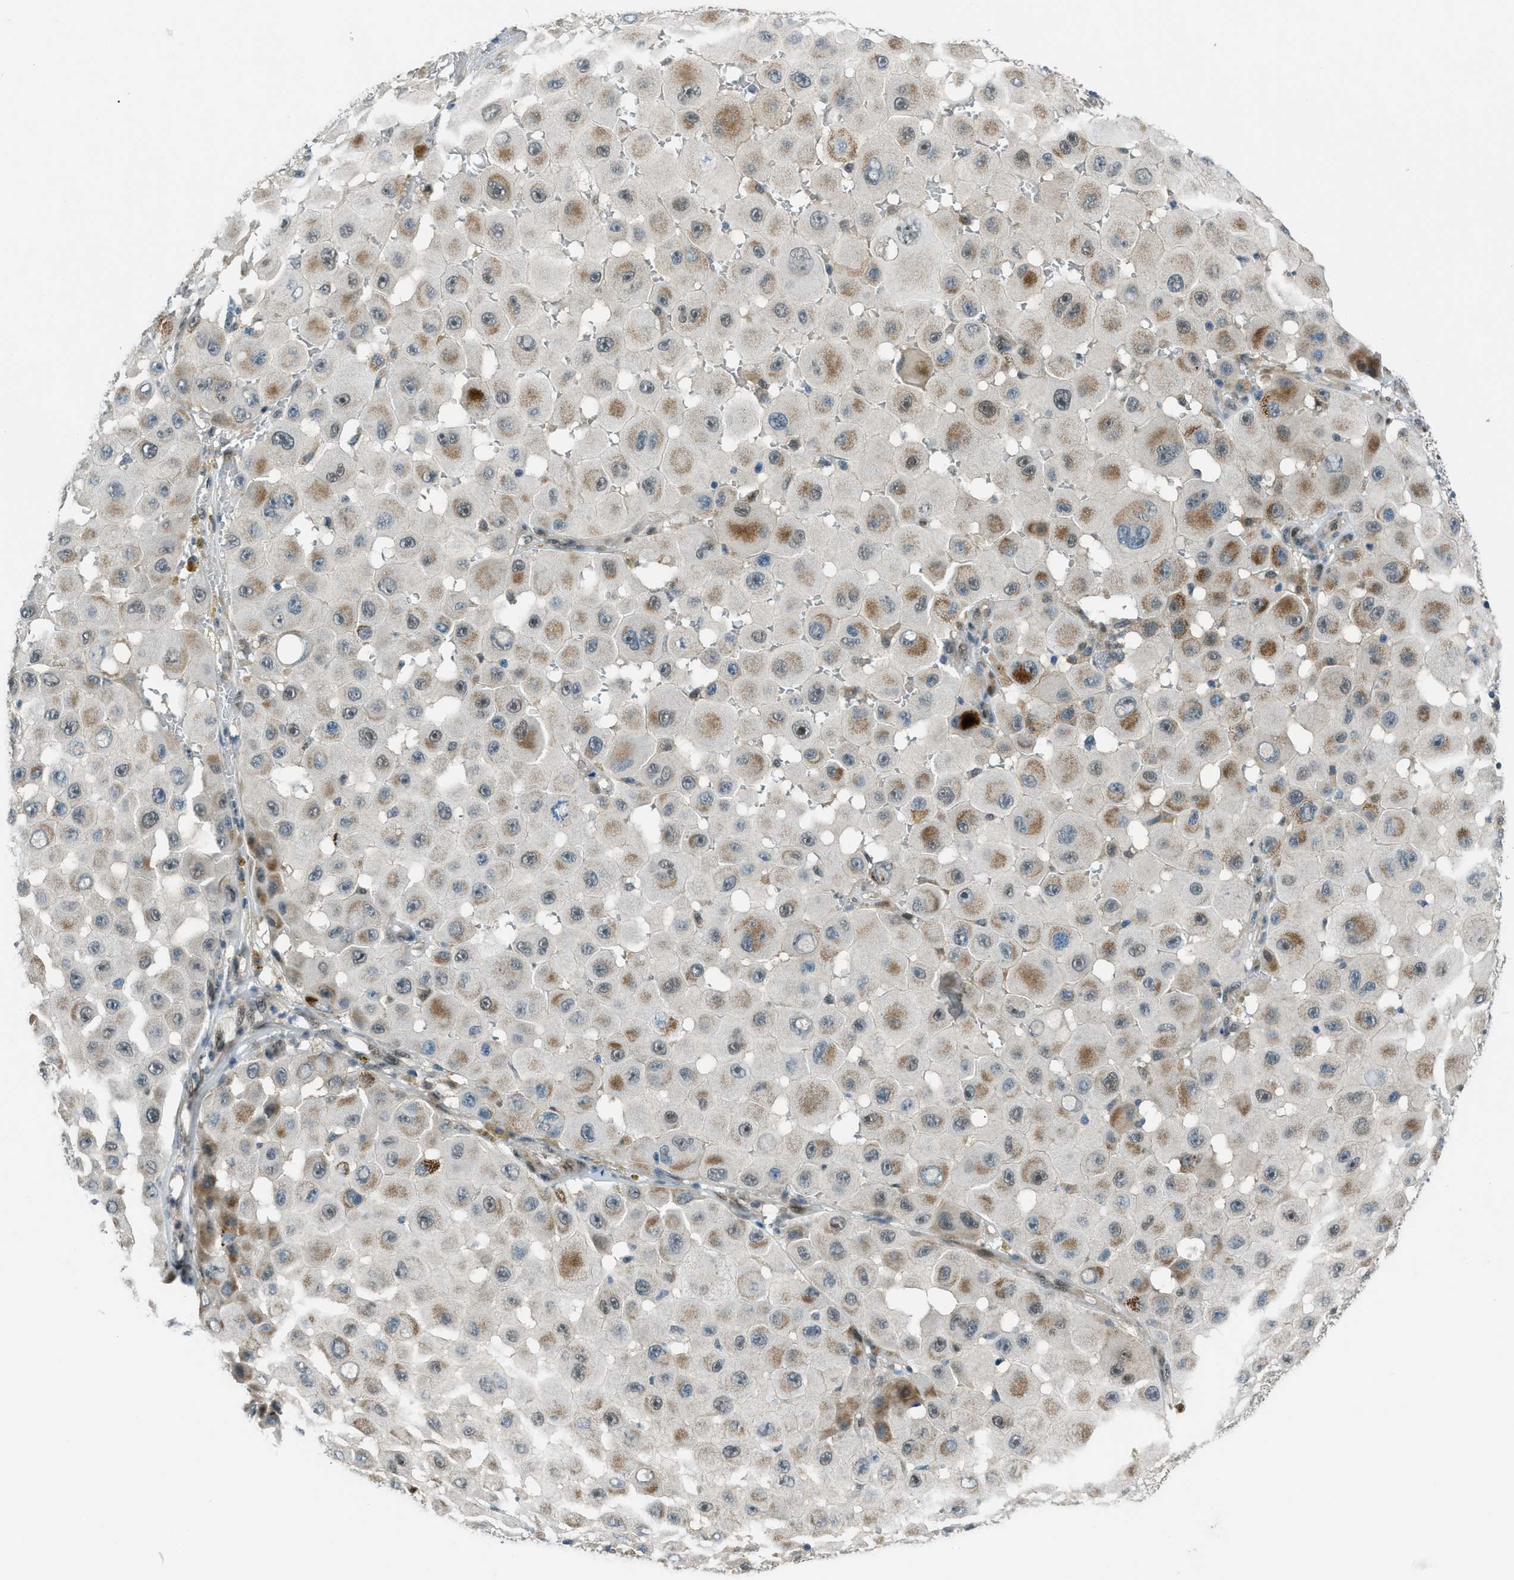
{"staining": {"intensity": "weak", "quantity": "25%-75%", "location": "nuclear"}, "tissue": "melanoma", "cell_type": "Tumor cells", "image_type": "cancer", "snomed": [{"axis": "morphology", "description": "Malignant melanoma, NOS"}, {"axis": "topography", "description": "Skin"}], "caption": "IHC histopathology image of malignant melanoma stained for a protein (brown), which exhibits low levels of weak nuclear staining in about 25%-75% of tumor cells.", "gene": "NPEPL1", "patient": {"sex": "female", "age": 81}}